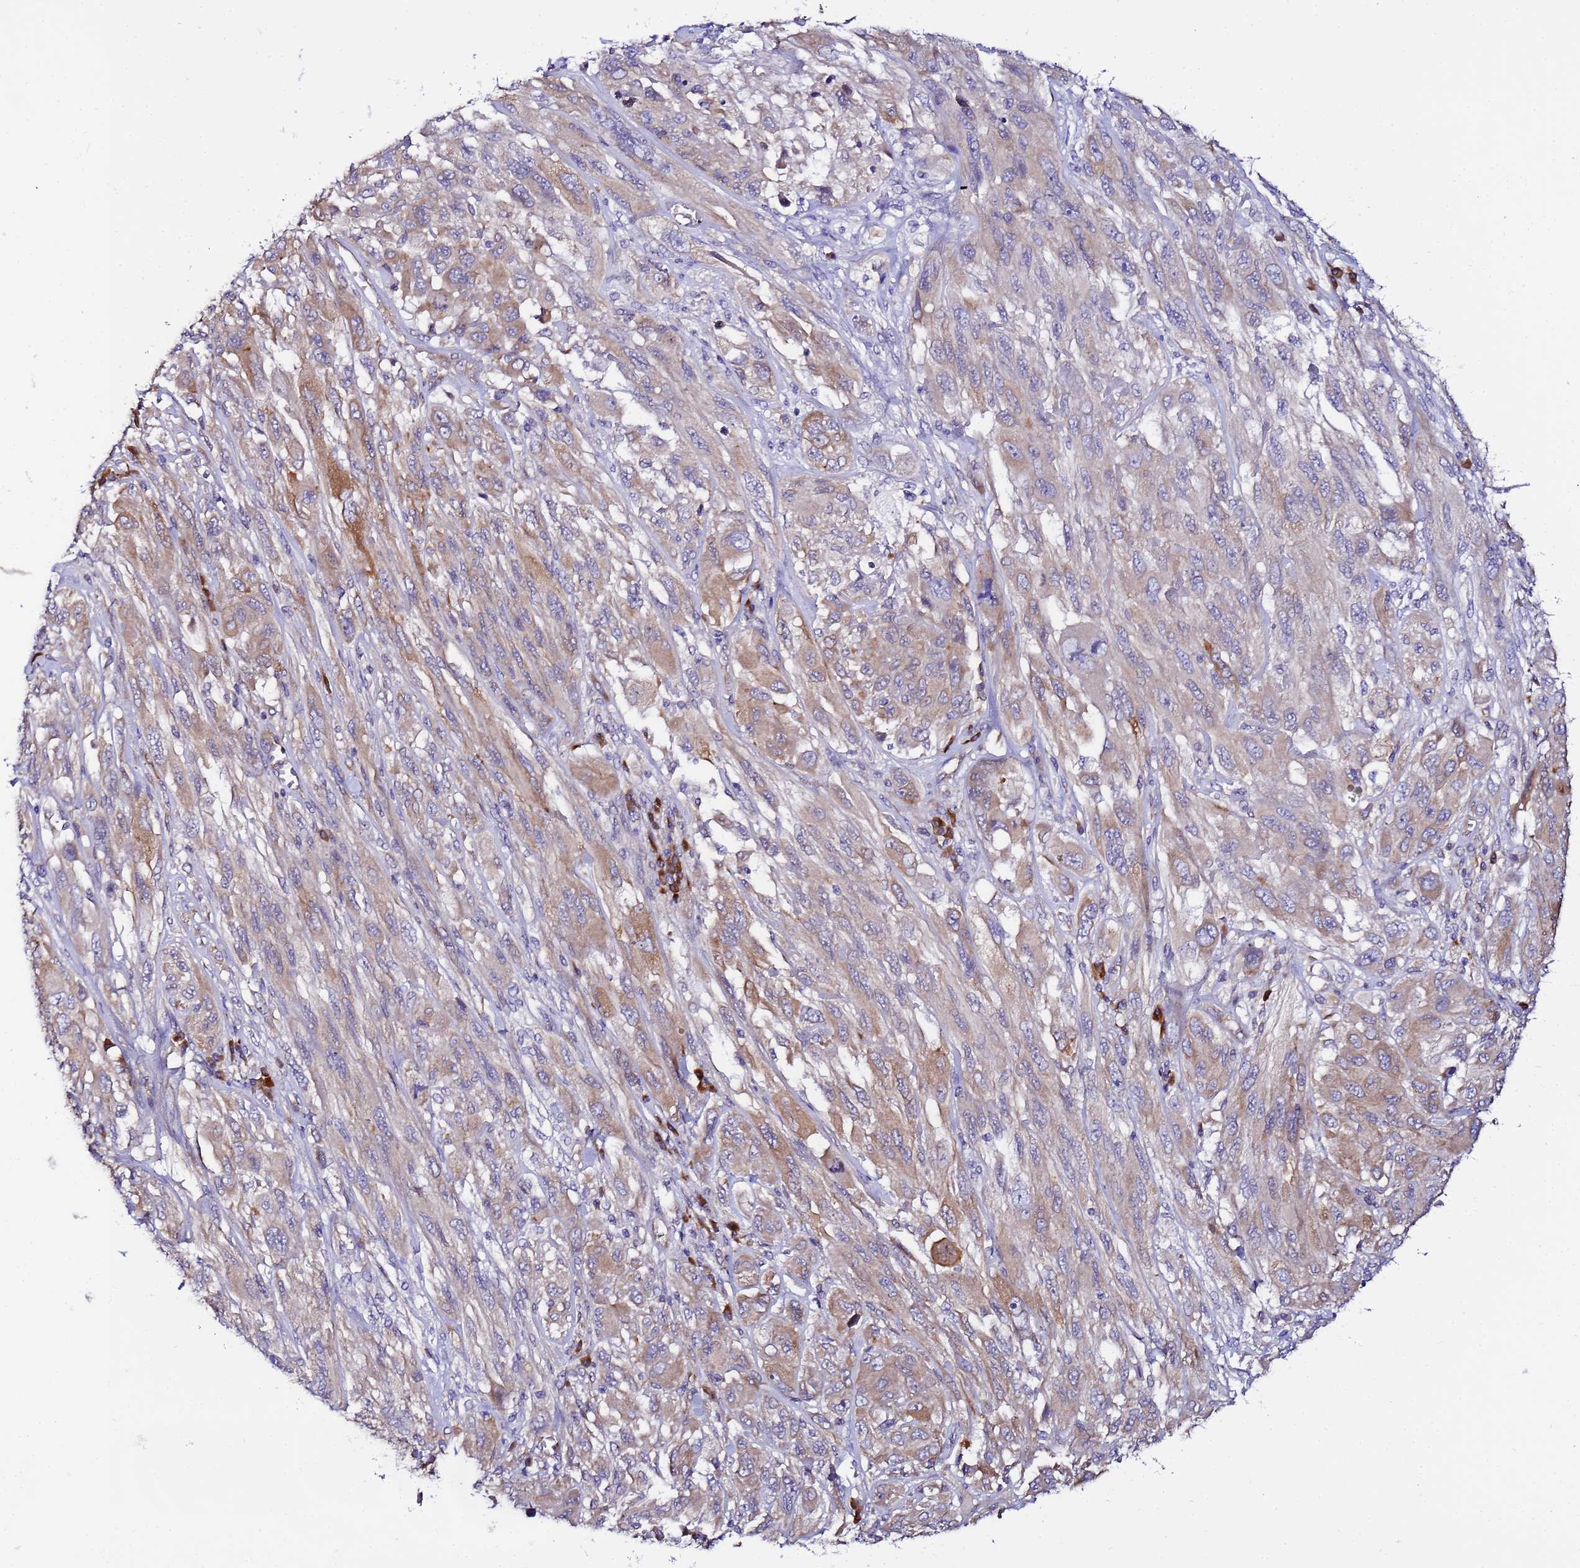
{"staining": {"intensity": "moderate", "quantity": "25%-75%", "location": "cytoplasmic/membranous"}, "tissue": "melanoma", "cell_type": "Tumor cells", "image_type": "cancer", "snomed": [{"axis": "morphology", "description": "Malignant melanoma, NOS"}, {"axis": "topography", "description": "Skin"}], "caption": "Moderate cytoplasmic/membranous expression for a protein is identified in about 25%-75% of tumor cells of melanoma using immunohistochemistry.", "gene": "JRKL", "patient": {"sex": "female", "age": 91}}